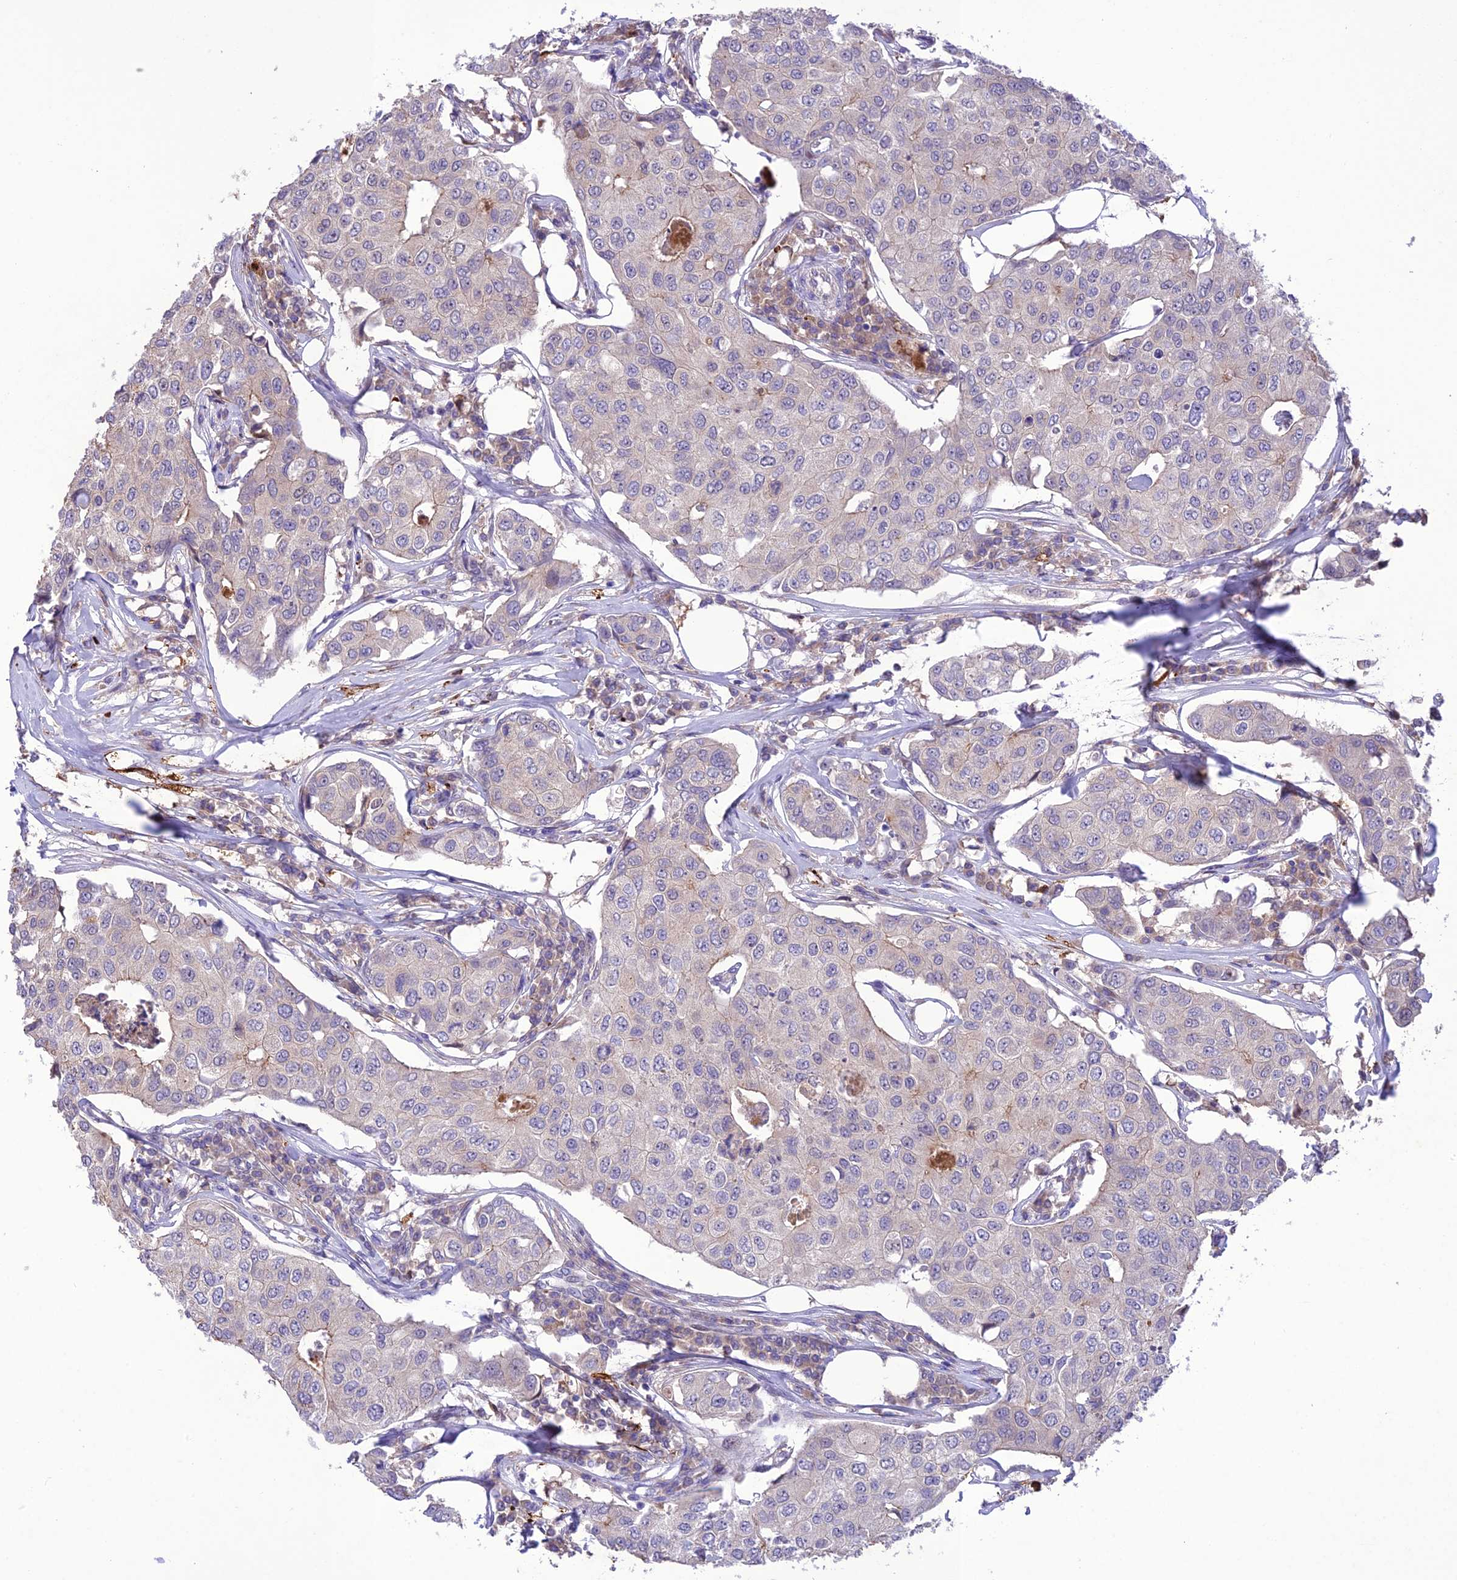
{"staining": {"intensity": "negative", "quantity": "none", "location": "none"}, "tissue": "breast cancer", "cell_type": "Tumor cells", "image_type": "cancer", "snomed": [{"axis": "morphology", "description": "Duct carcinoma"}, {"axis": "topography", "description": "Breast"}], "caption": "The micrograph exhibits no significant expression in tumor cells of breast intraductal carcinoma.", "gene": "ANKRD52", "patient": {"sex": "female", "age": 80}}